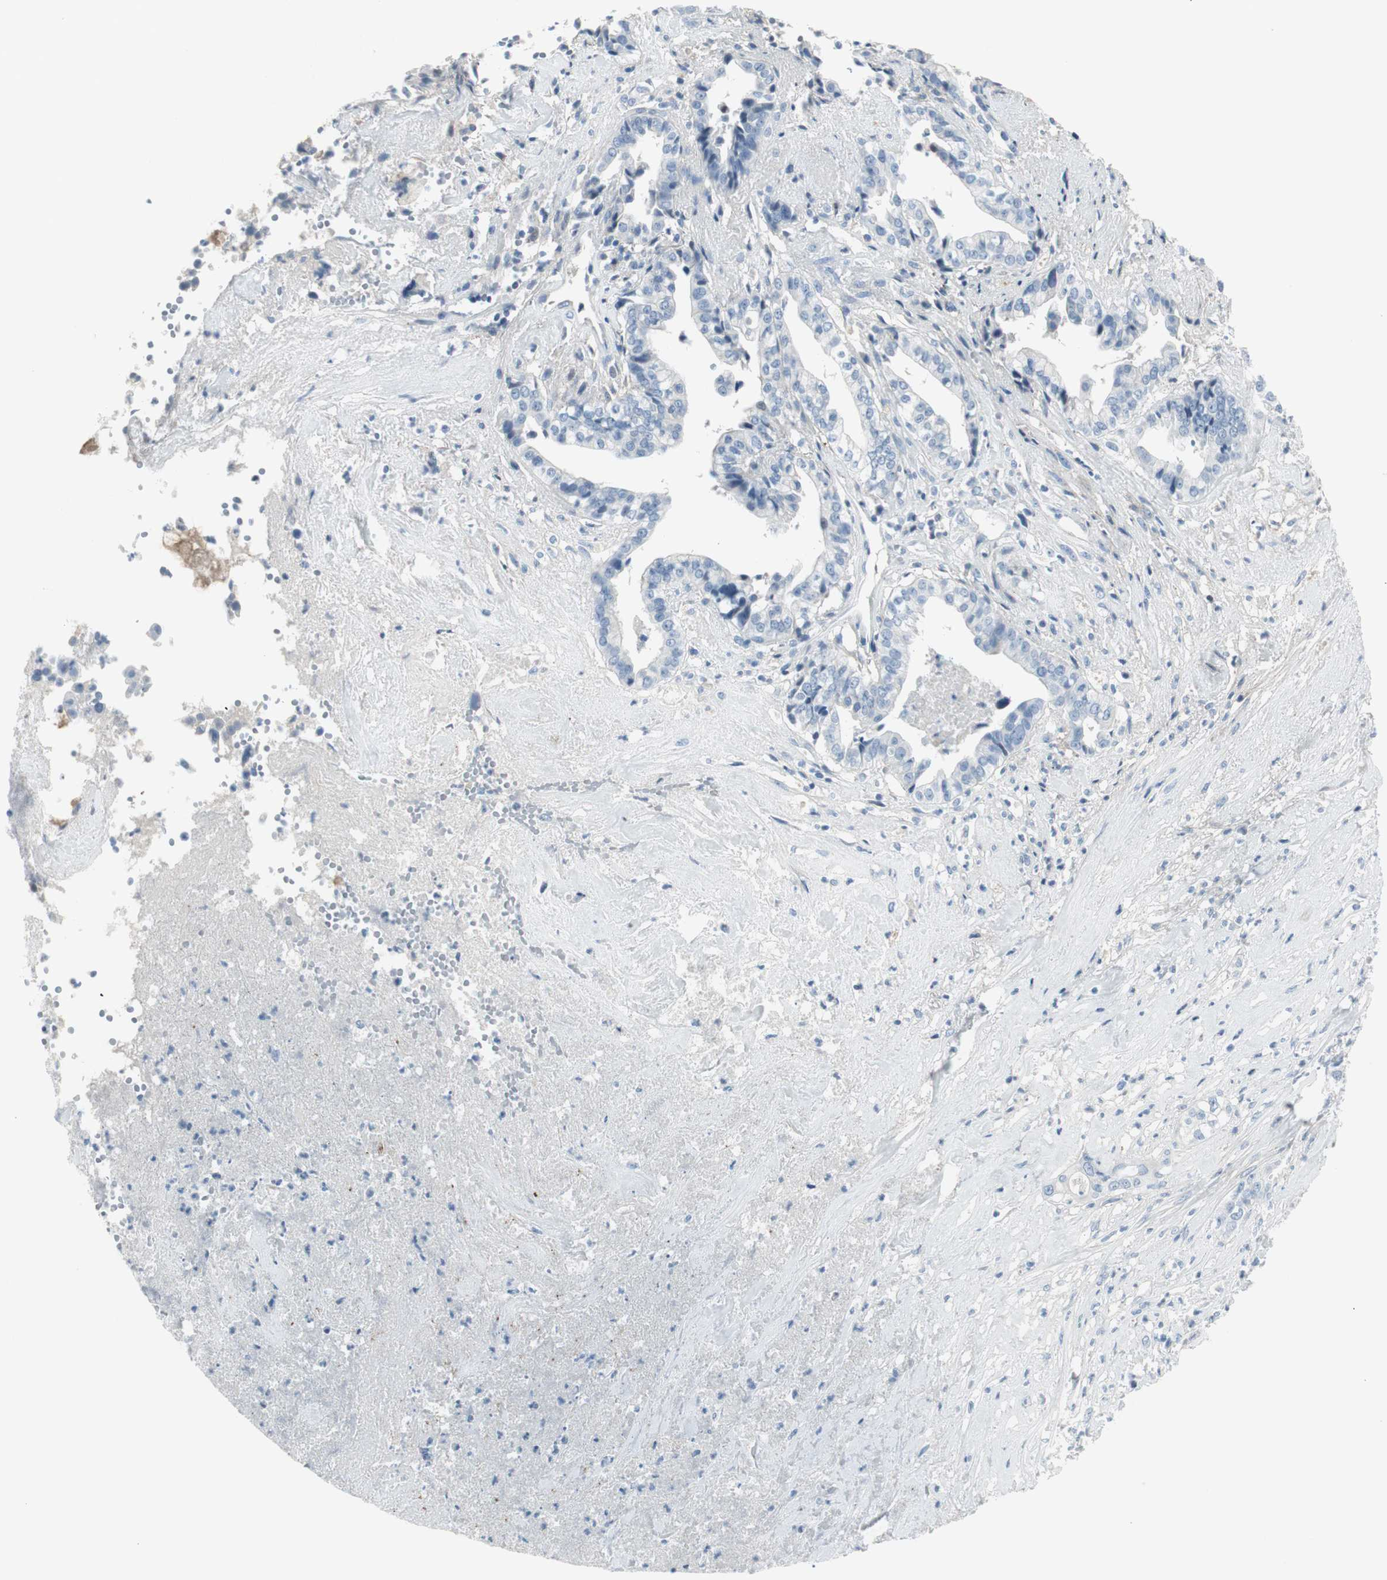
{"staining": {"intensity": "negative", "quantity": "none", "location": "none"}, "tissue": "liver cancer", "cell_type": "Tumor cells", "image_type": "cancer", "snomed": [{"axis": "morphology", "description": "Cholangiocarcinoma"}, {"axis": "topography", "description": "Liver"}], "caption": "DAB (3,3'-diaminobenzidine) immunohistochemical staining of human liver cancer (cholangiocarcinoma) shows no significant expression in tumor cells.", "gene": "CACNA2D1", "patient": {"sex": "female", "age": 61}}